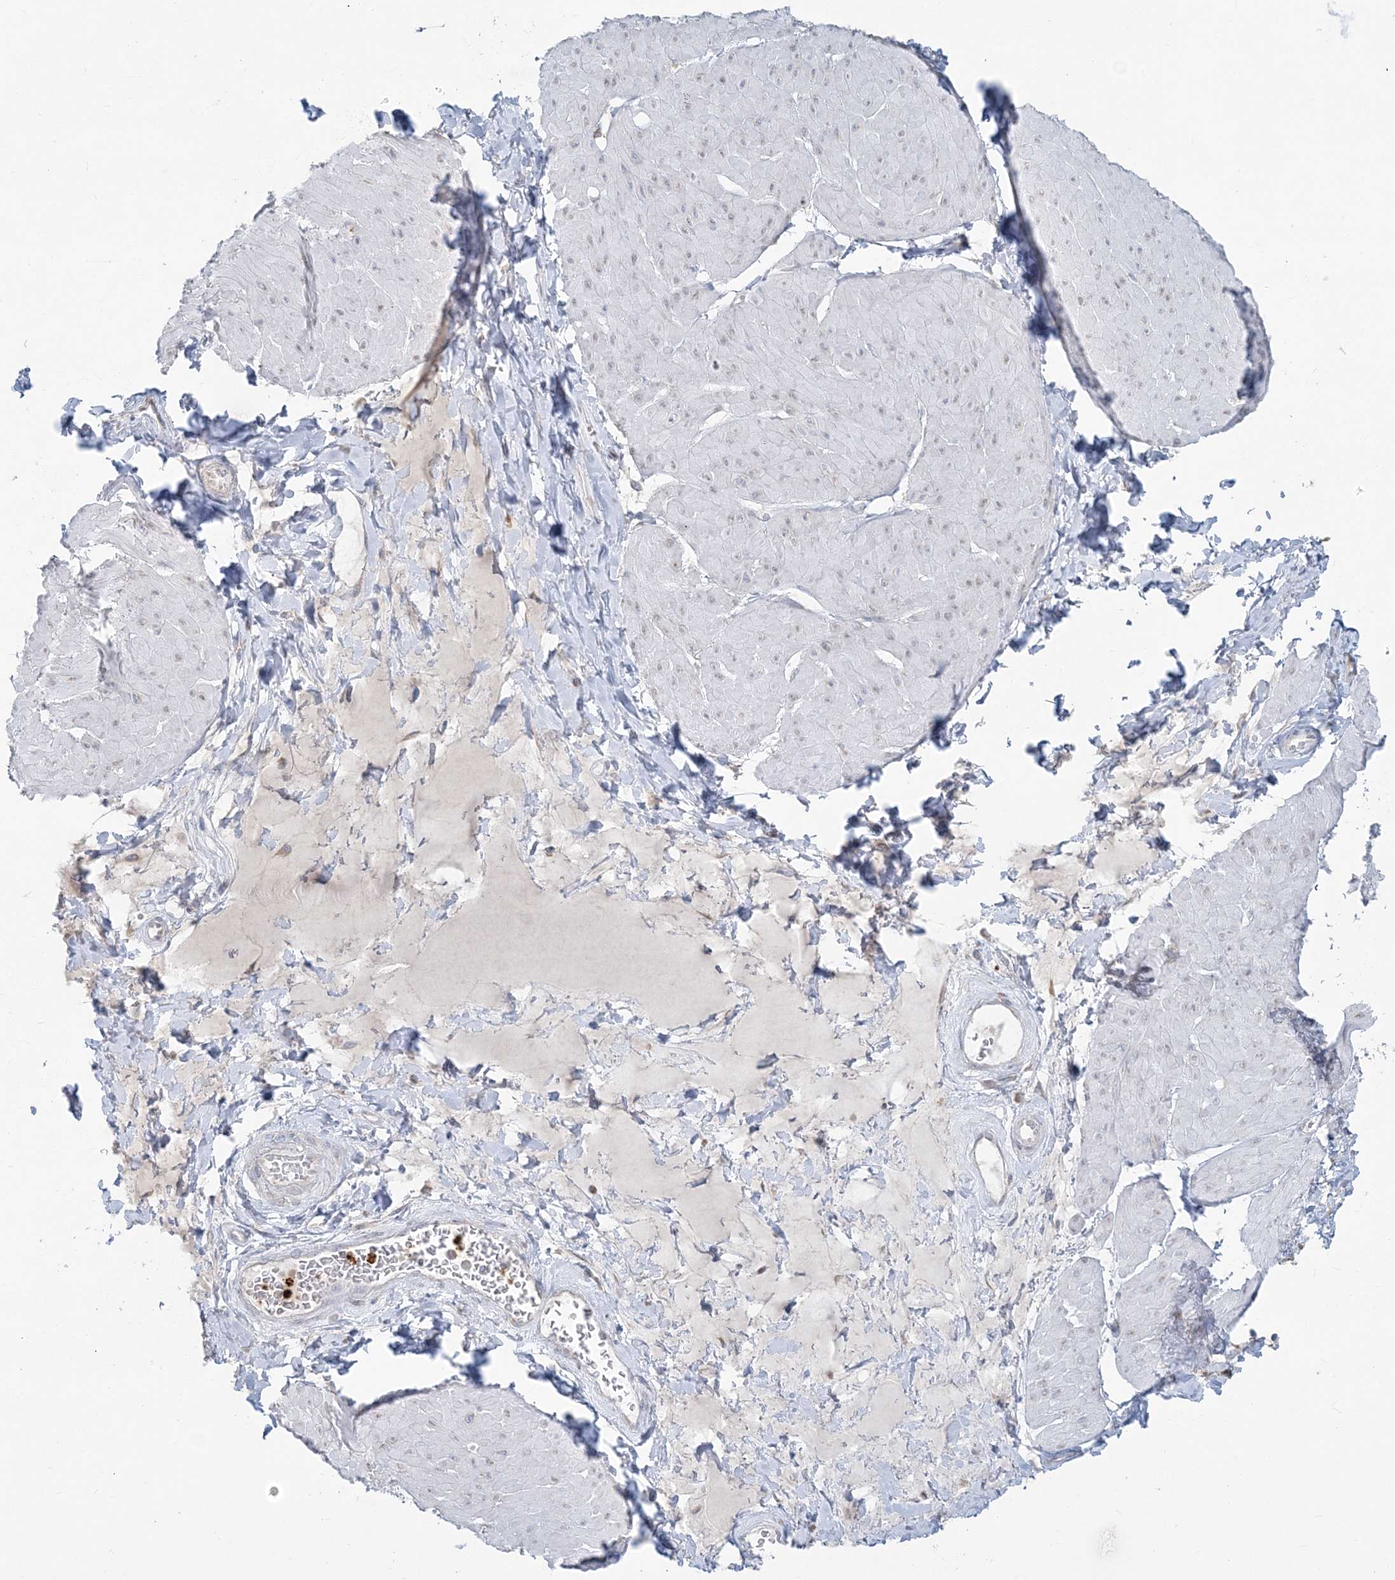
{"staining": {"intensity": "negative", "quantity": "none", "location": "none"}, "tissue": "smooth muscle", "cell_type": "Smooth muscle cells", "image_type": "normal", "snomed": [{"axis": "morphology", "description": "Urothelial carcinoma, High grade"}, {"axis": "topography", "description": "Urinary bladder"}], "caption": "This is an immunohistochemistry (IHC) image of normal smooth muscle. There is no positivity in smooth muscle cells.", "gene": "CCNJ", "patient": {"sex": "male", "age": 46}}